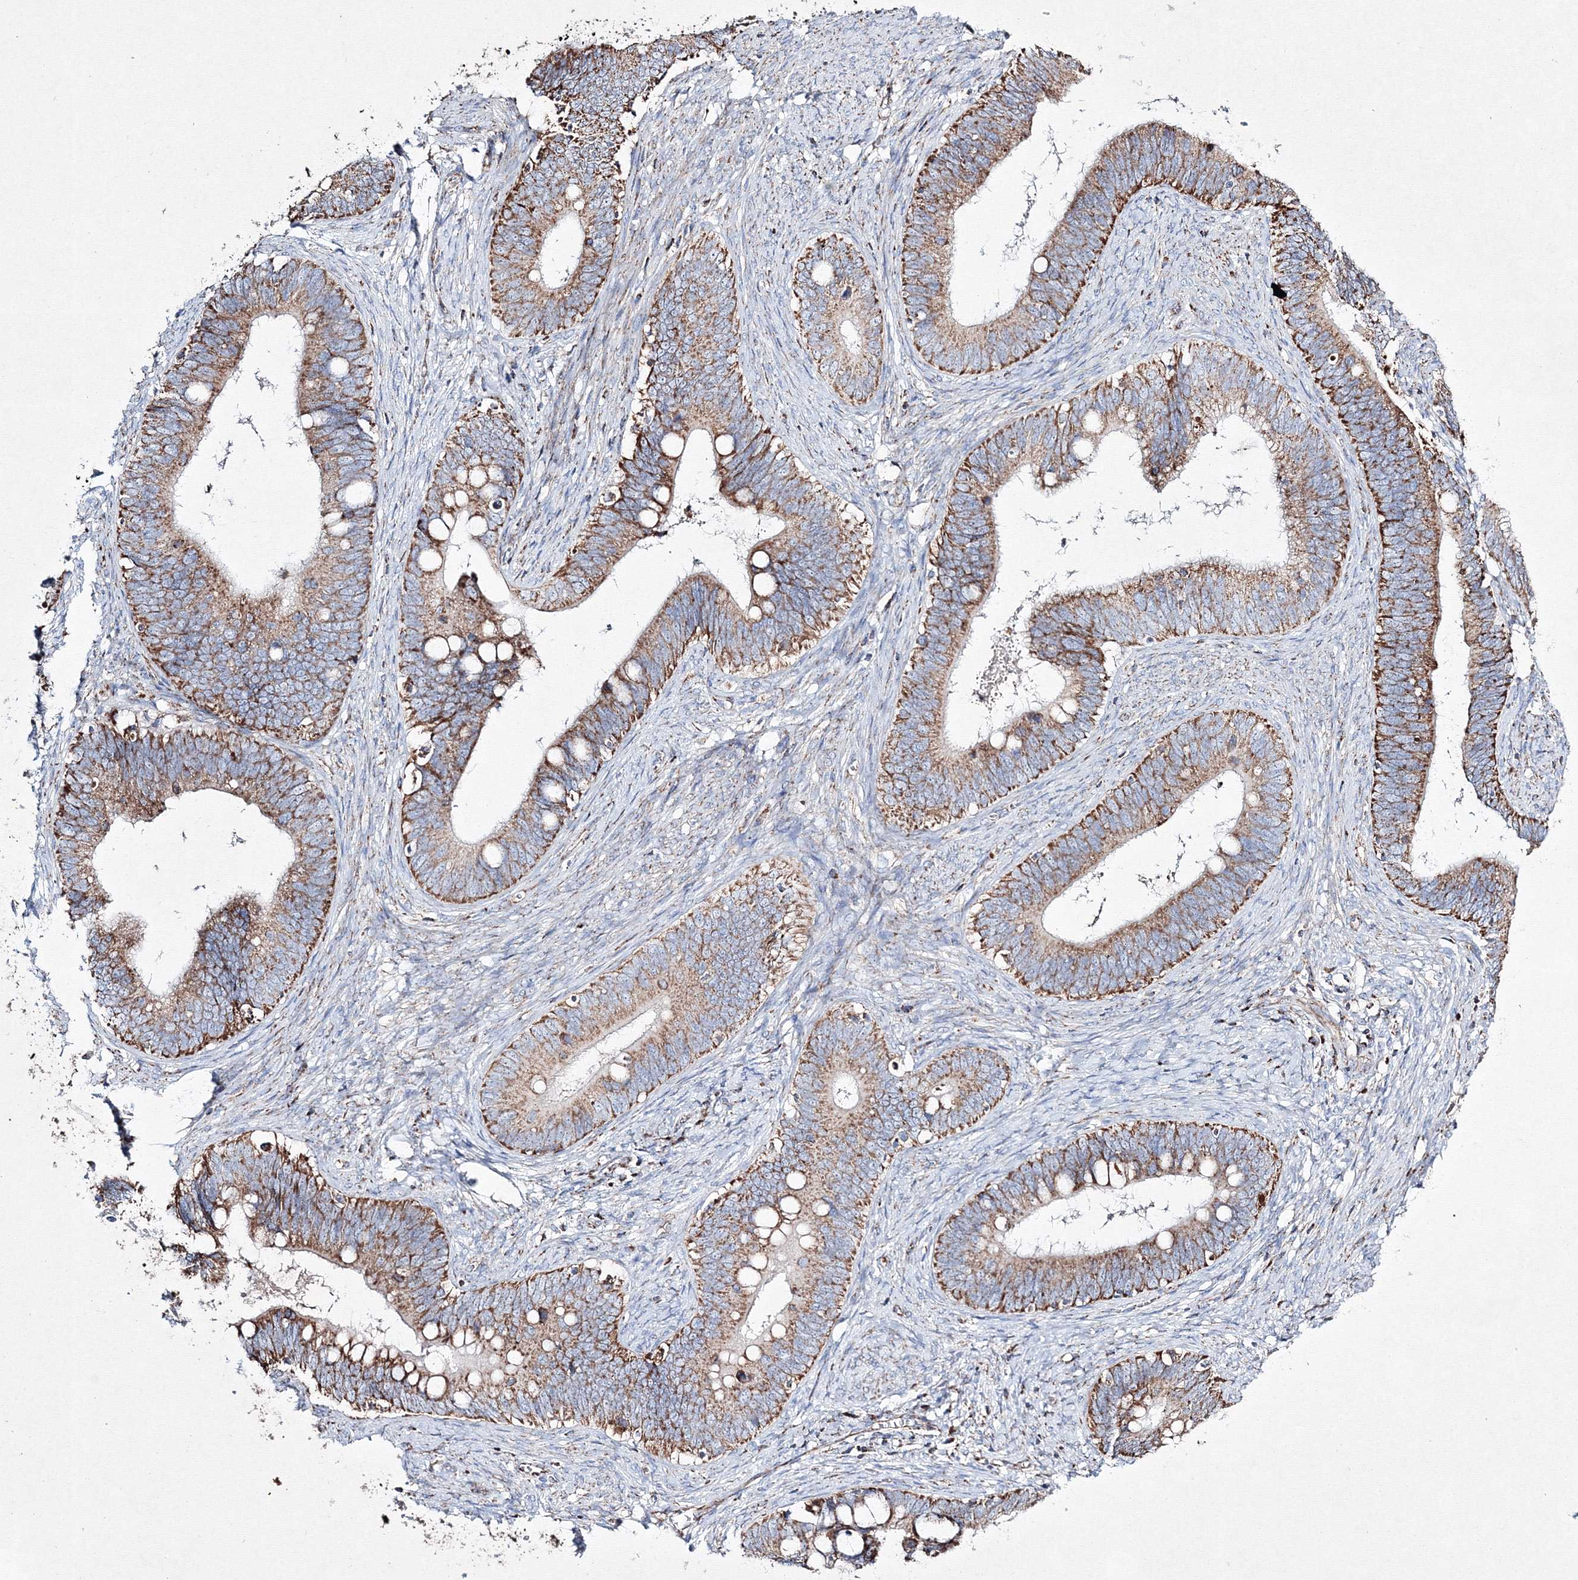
{"staining": {"intensity": "moderate", "quantity": ">75%", "location": "cytoplasmic/membranous"}, "tissue": "cervical cancer", "cell_type": "Tumor cells", "image_type": "cancer", "snomed": [{"axis": "morphology", "description": "Adenocarcinoma, NOS"}, {"axis": "topography", "description": "Cervix"}], "caption": "Approximately >75% of tumor cells in cervical cancer reveal moderate cytoplasmic/membranous protein expression as visualized by brown immunohistochemical staining.", "gene": "IGSF9", "patient": {"sex": "female", "age": 42}}